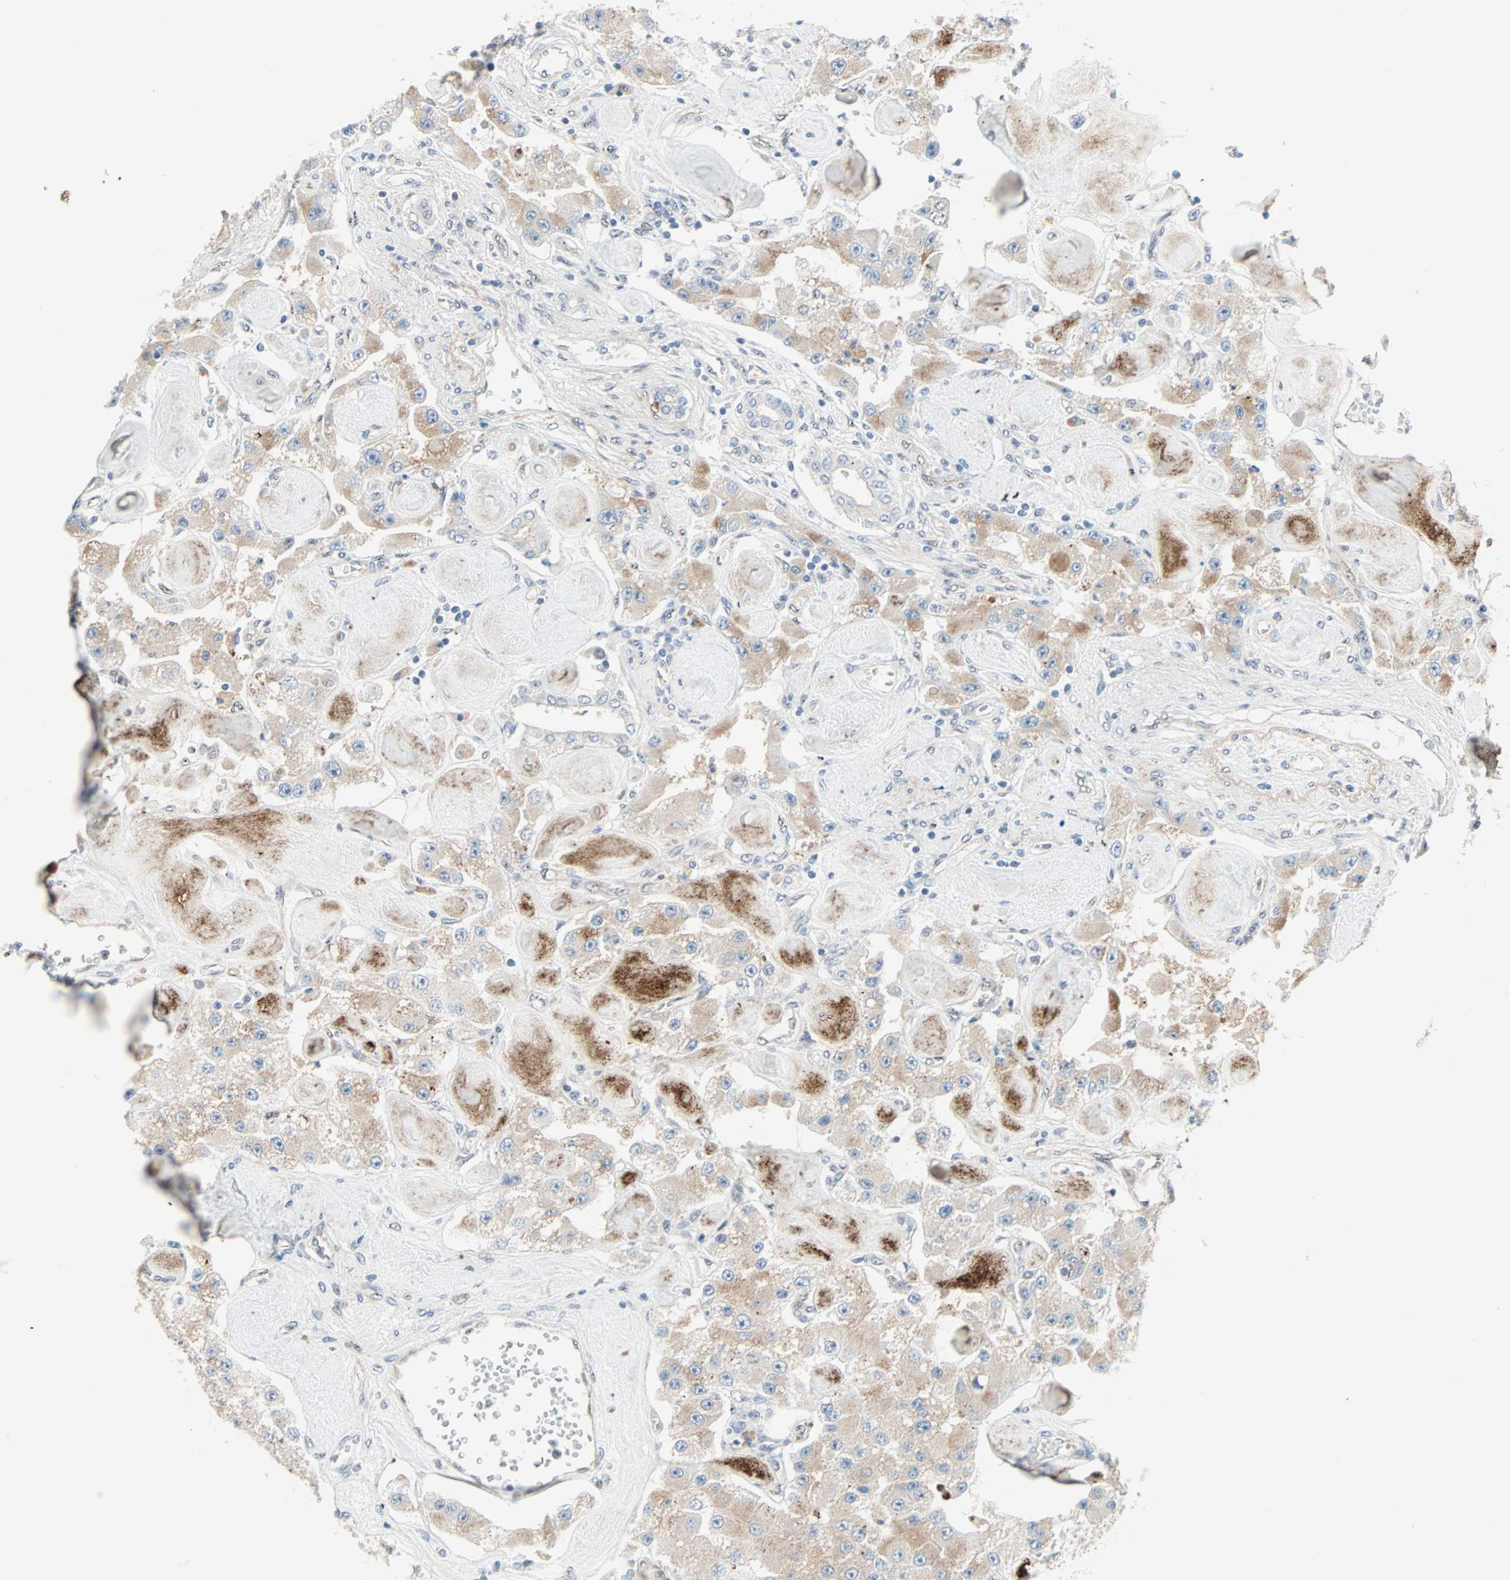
{"staining": {"intensity": "moderate", "quantity": ">75%", "location": "cytoplasmic/membranous"}, "tissue": "carcinoid", "cell_type": "Tumor cells", "image_type": "cancer", "snomed": [{"axis": "morphology", "description": "Carcinoid, malignant, NOS"}, {"axis": "topography", "description": "Pancreas"}], "caption": "DAB (3,3'-diaminobenzidine) immunohistochemical staining of carcinoid exhibits moderate cytoplasmic/membranous protein staining in approximately >75% of tumor cells. Immunohistochemistry stains the protein of interest in brown and the nuclei are stained blue.", "gene": "CAND2", "patient": {"sex": "male", "age": 41}}